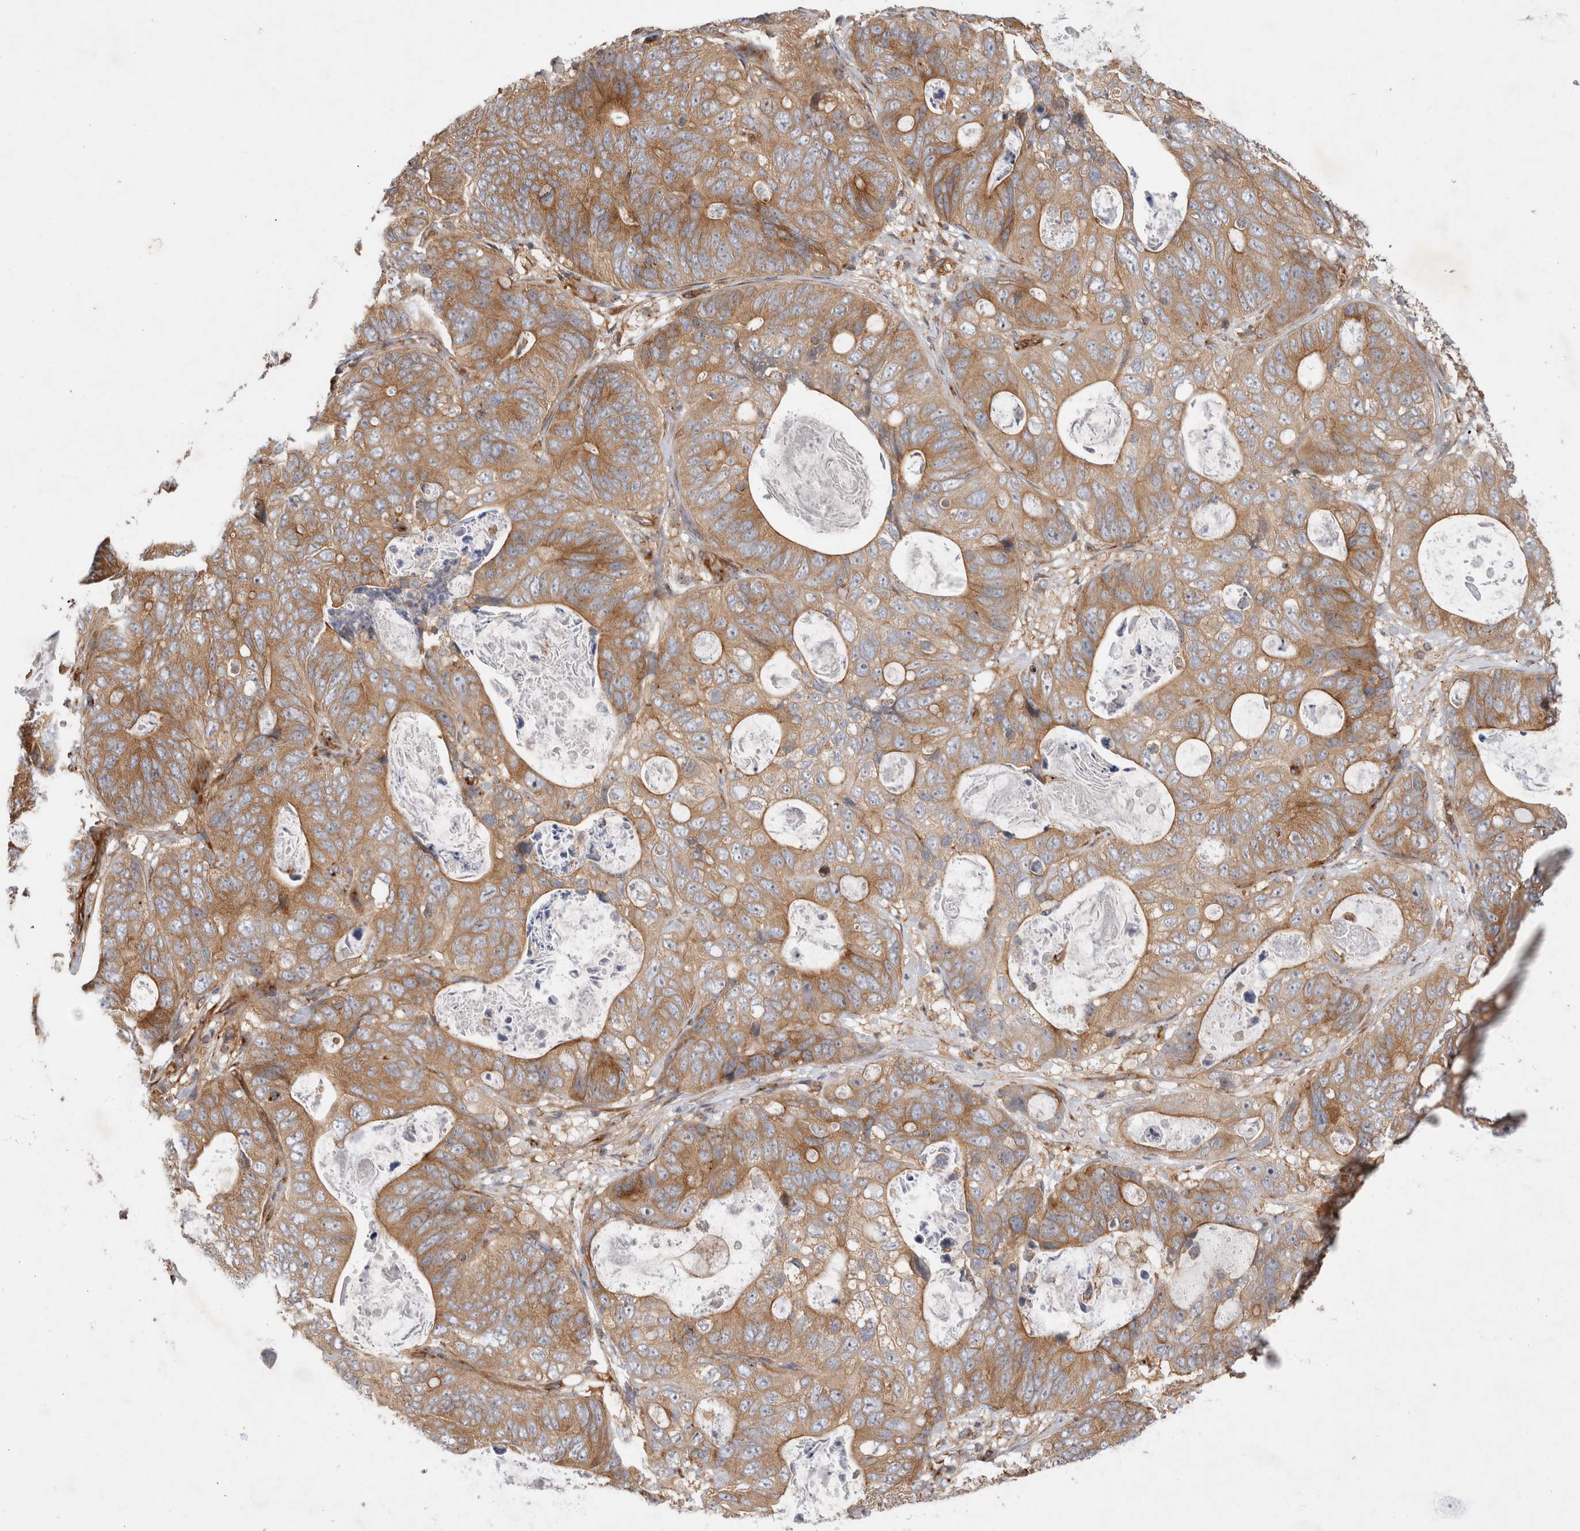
{"staining": {"intensity": "moderate", "quantity": ">75%", "location": "cytoplasmic/membranous"}, "tissue": "stomach cancer", "cell_type": "Tumor cells", "image_type": "cancer", "snomed": [{"axis": "morphology", "description": "Normal tissue, NOS"}, {"axis": "morphology", "description": "Adenocarcinoma, NOS"}, {"axis": "topography", "description": "Stomach"}], "caption": "Adenocarcinoma (stomach) stained for a protein (brown) demonstrates moderate cytoplasmic/membranous positive staining in about >75% of tumor cells.", "gene": "GPR150", "patient": {"sex": "female", "age": 89}}